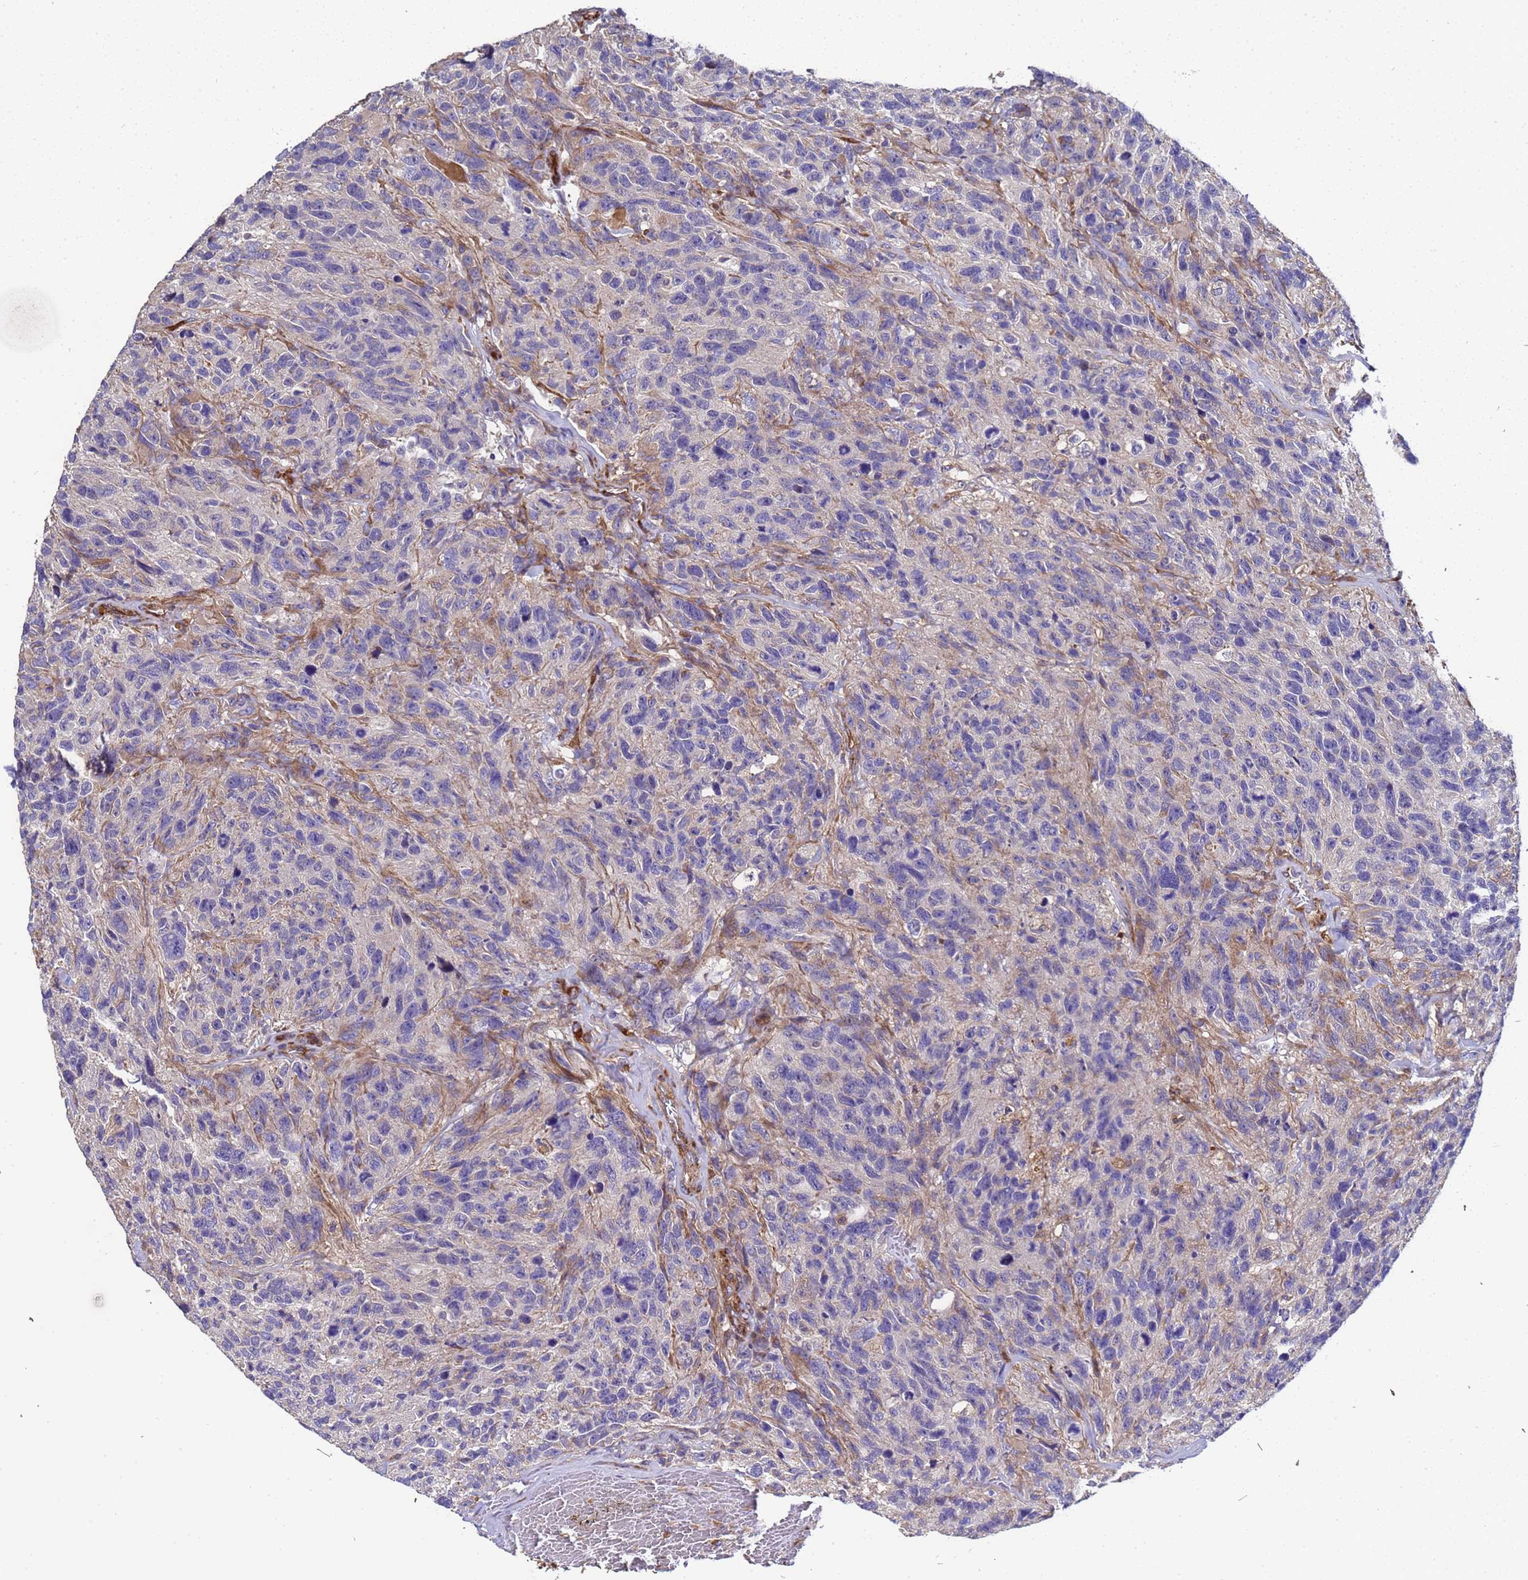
{"staining": {"intensity": "negative", "quantity": "none", "location": "none"}, "tissue": "glioma", "cell_type": "Tumor cells", "image_type": "cancer", "snomed": [{"axis": "morphology", "description": "Glioma, malignant, High grade"}, {"axis": "topography", "description": "Brain"}], "caption": "Tumor cells show no significant expression in high-grade glioma (malignant). (DAB IHC with hematoxylin counter stain).", "gene": "MOCS1", "patient": {"sex": "male", "age": 69}}